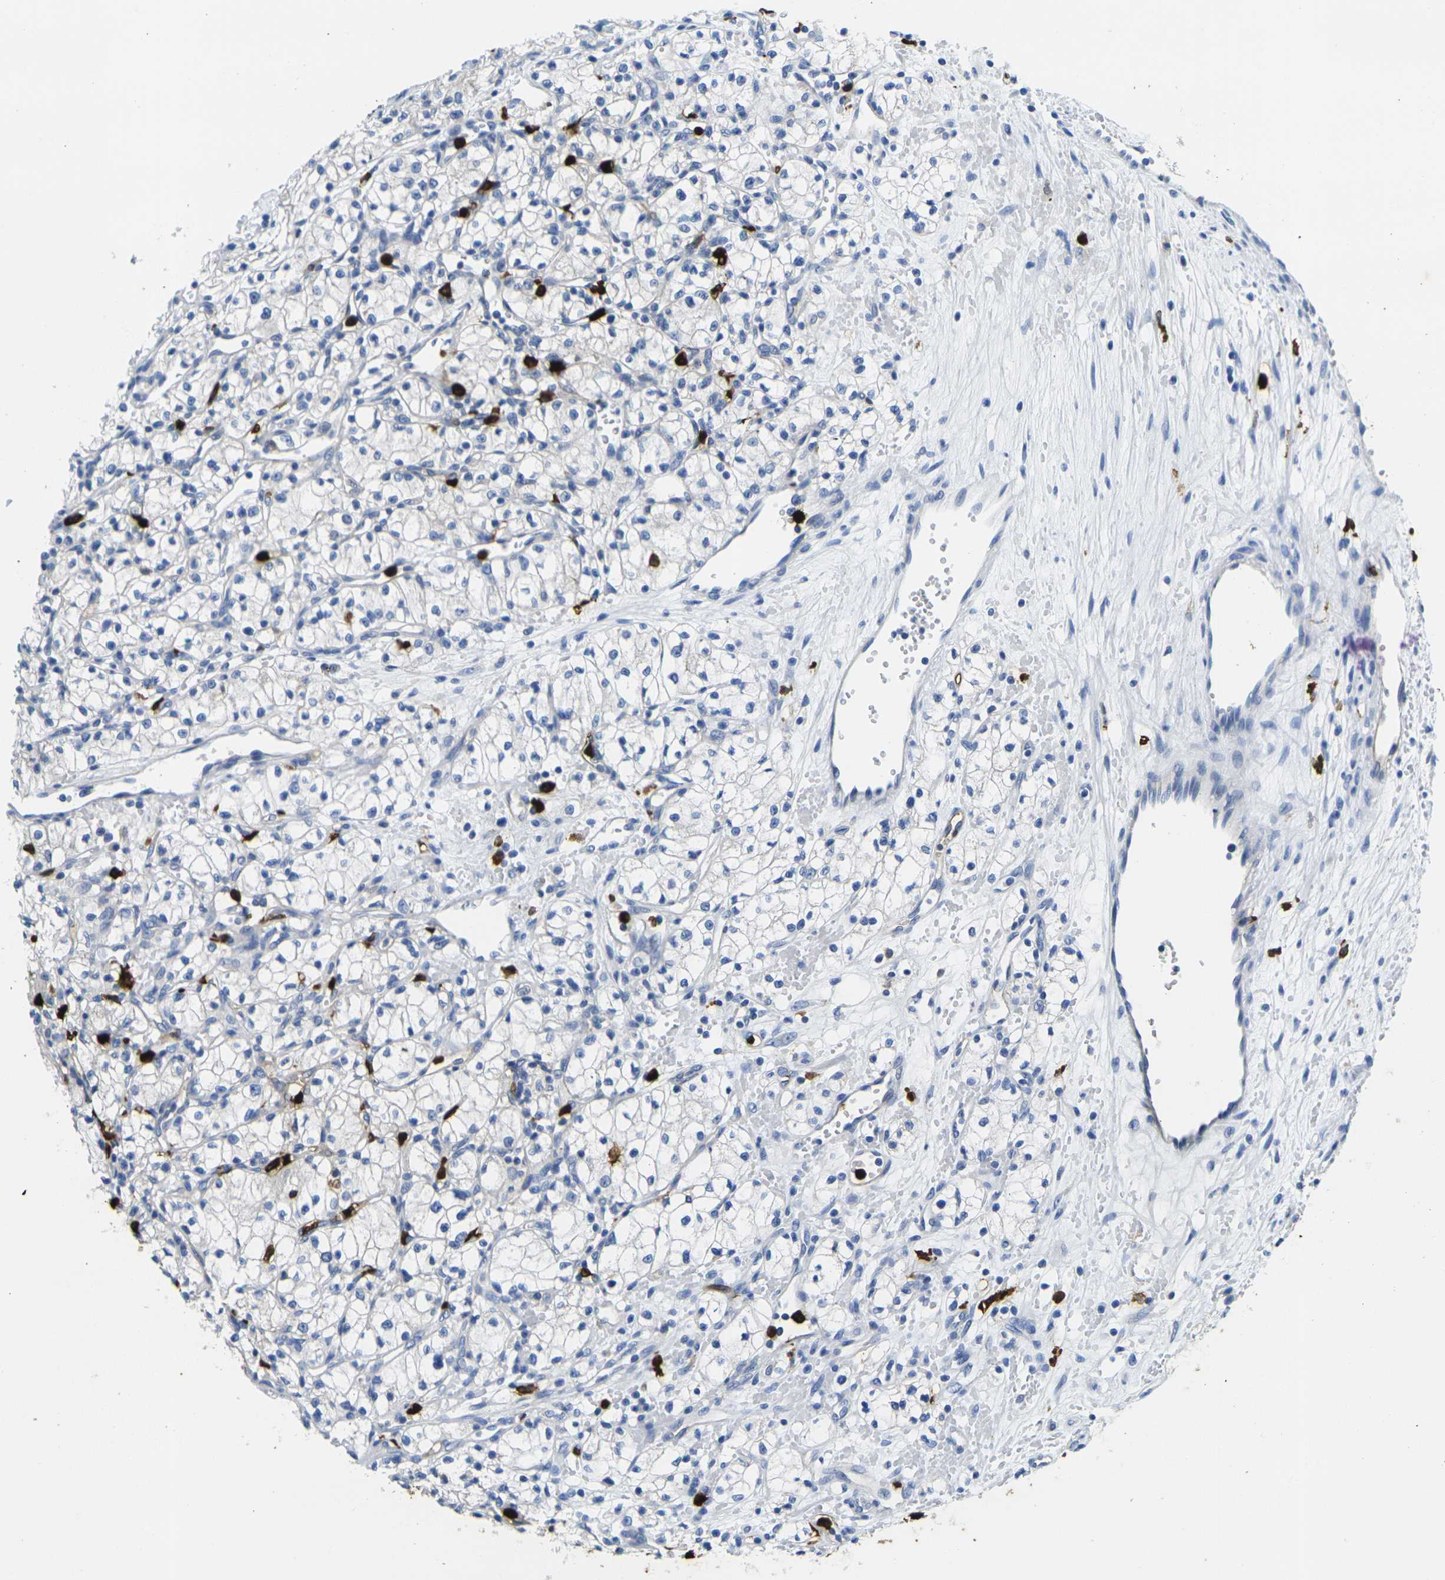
{"staining": {"intensity": "negative", "quantity": "none", "location": "none"}, "tissue": "renal cancer", "cell_type": "Tumor cells", "image_type": "cancer", "snomed": [{"axis": "morphology", "description": "Normal tissue, NOS"}, {"axis": "morphology", "description": "Adenocarcinoma, NOS"}, {"axis": "topography", "description": "Kidney"}], "caption": "Immunohistochemical staining of human renal cancer displays no significant positivity in tumor cells.", "gene": "S100A9", "patient": {"sex": "male", "age": 59}}